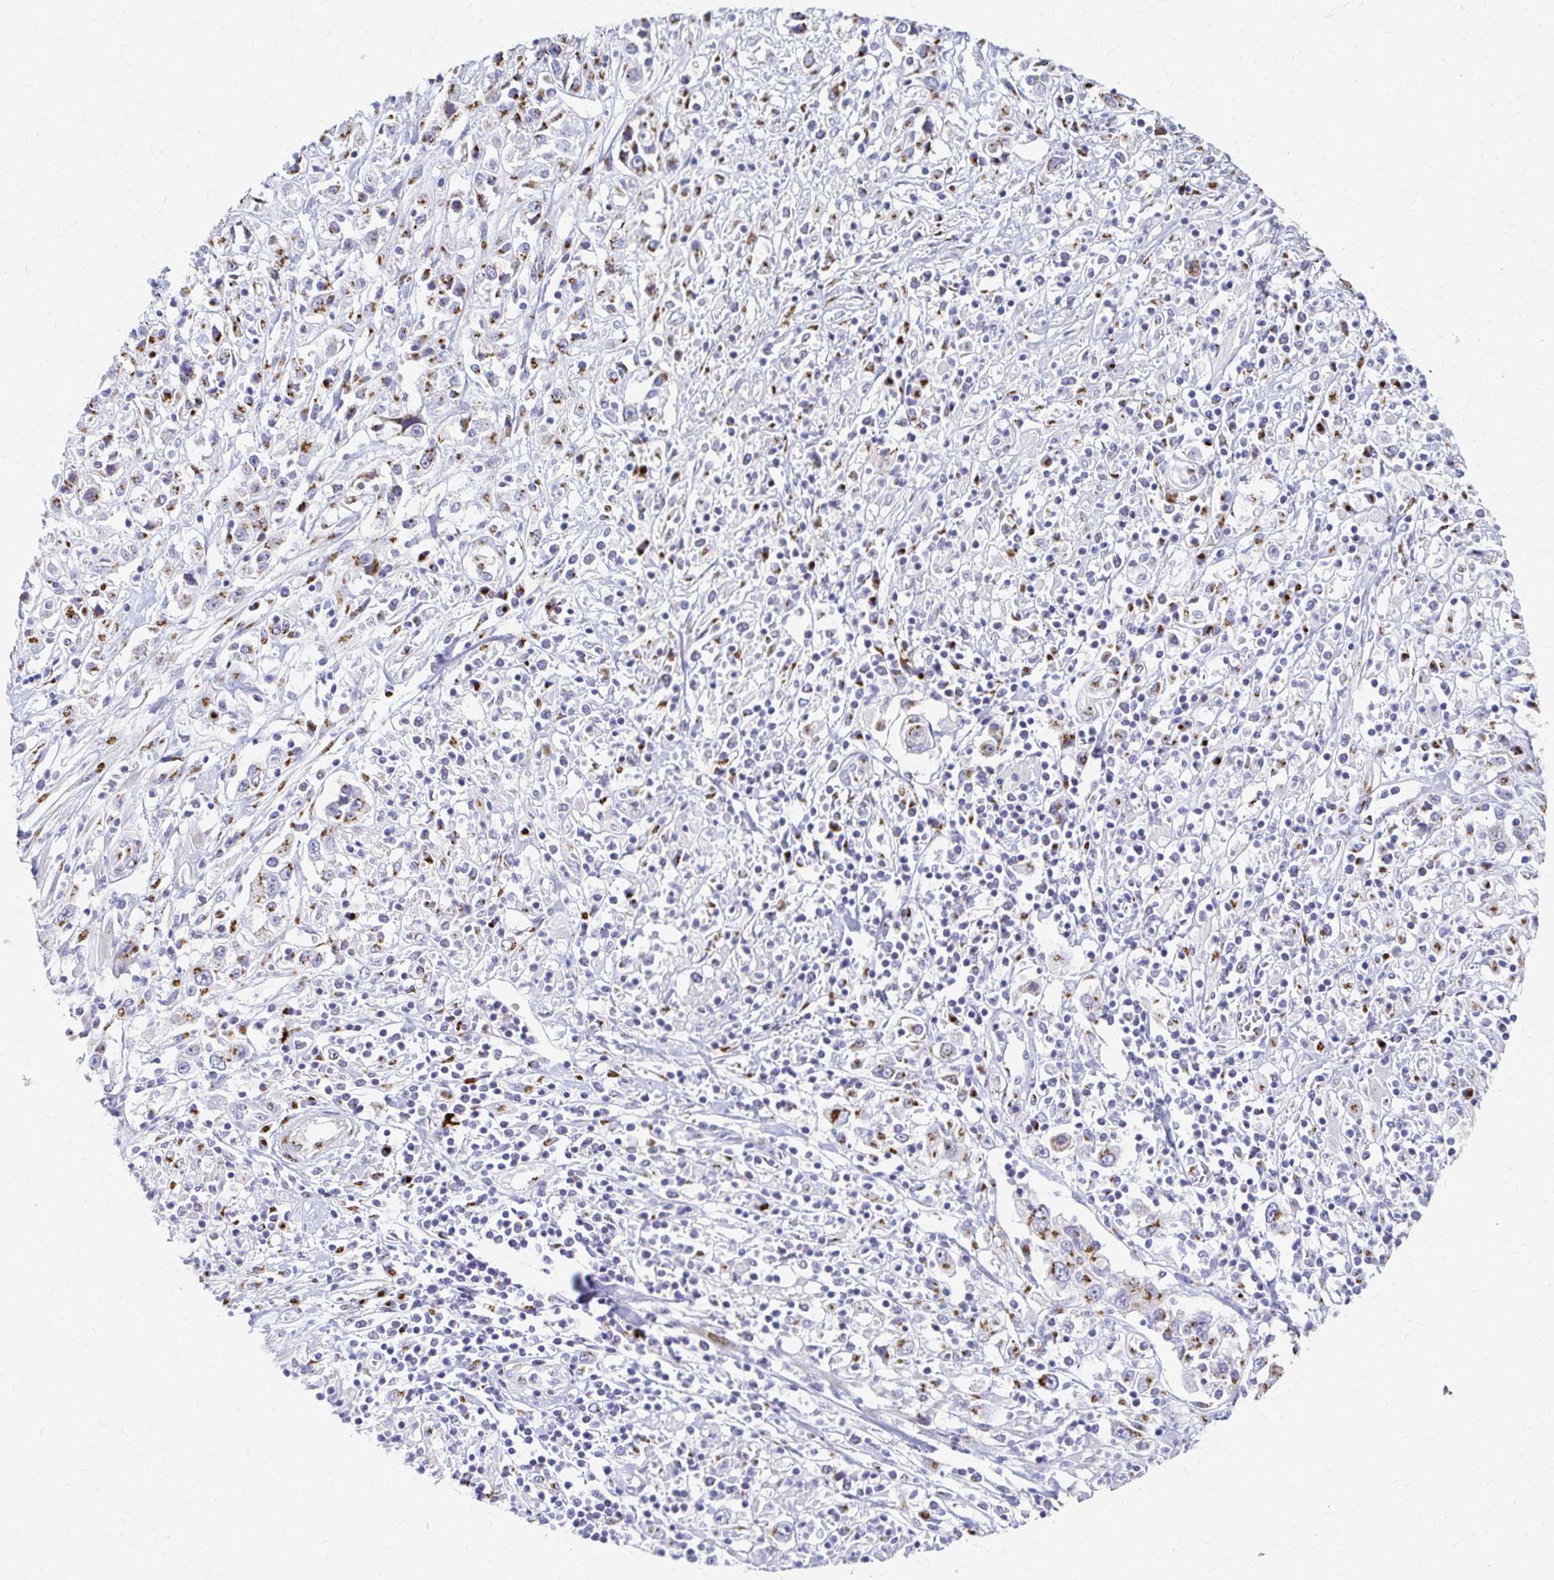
{"staining": {"intensity": "moderate", "quantity": ">75%", "location": "cytoplasmic/membranous"}, "tissue": "cervical cancer", "cell_type": "Tumor cells", "image_type": "cancer", "snomed": [{"axis": "morphology", "description": "Adenocarcinoma, NOS"}, {"axis": "topography", "description": "Cervix"}], "caption": "Immunohistochemical staining of adenocarcinoma (cervical) displays moderate cytoplasmic/membranous protein positivity in about >75% of tumor cells.", "gene": "TM9SF1", "patient": {"sex": "female", "age": 40}}